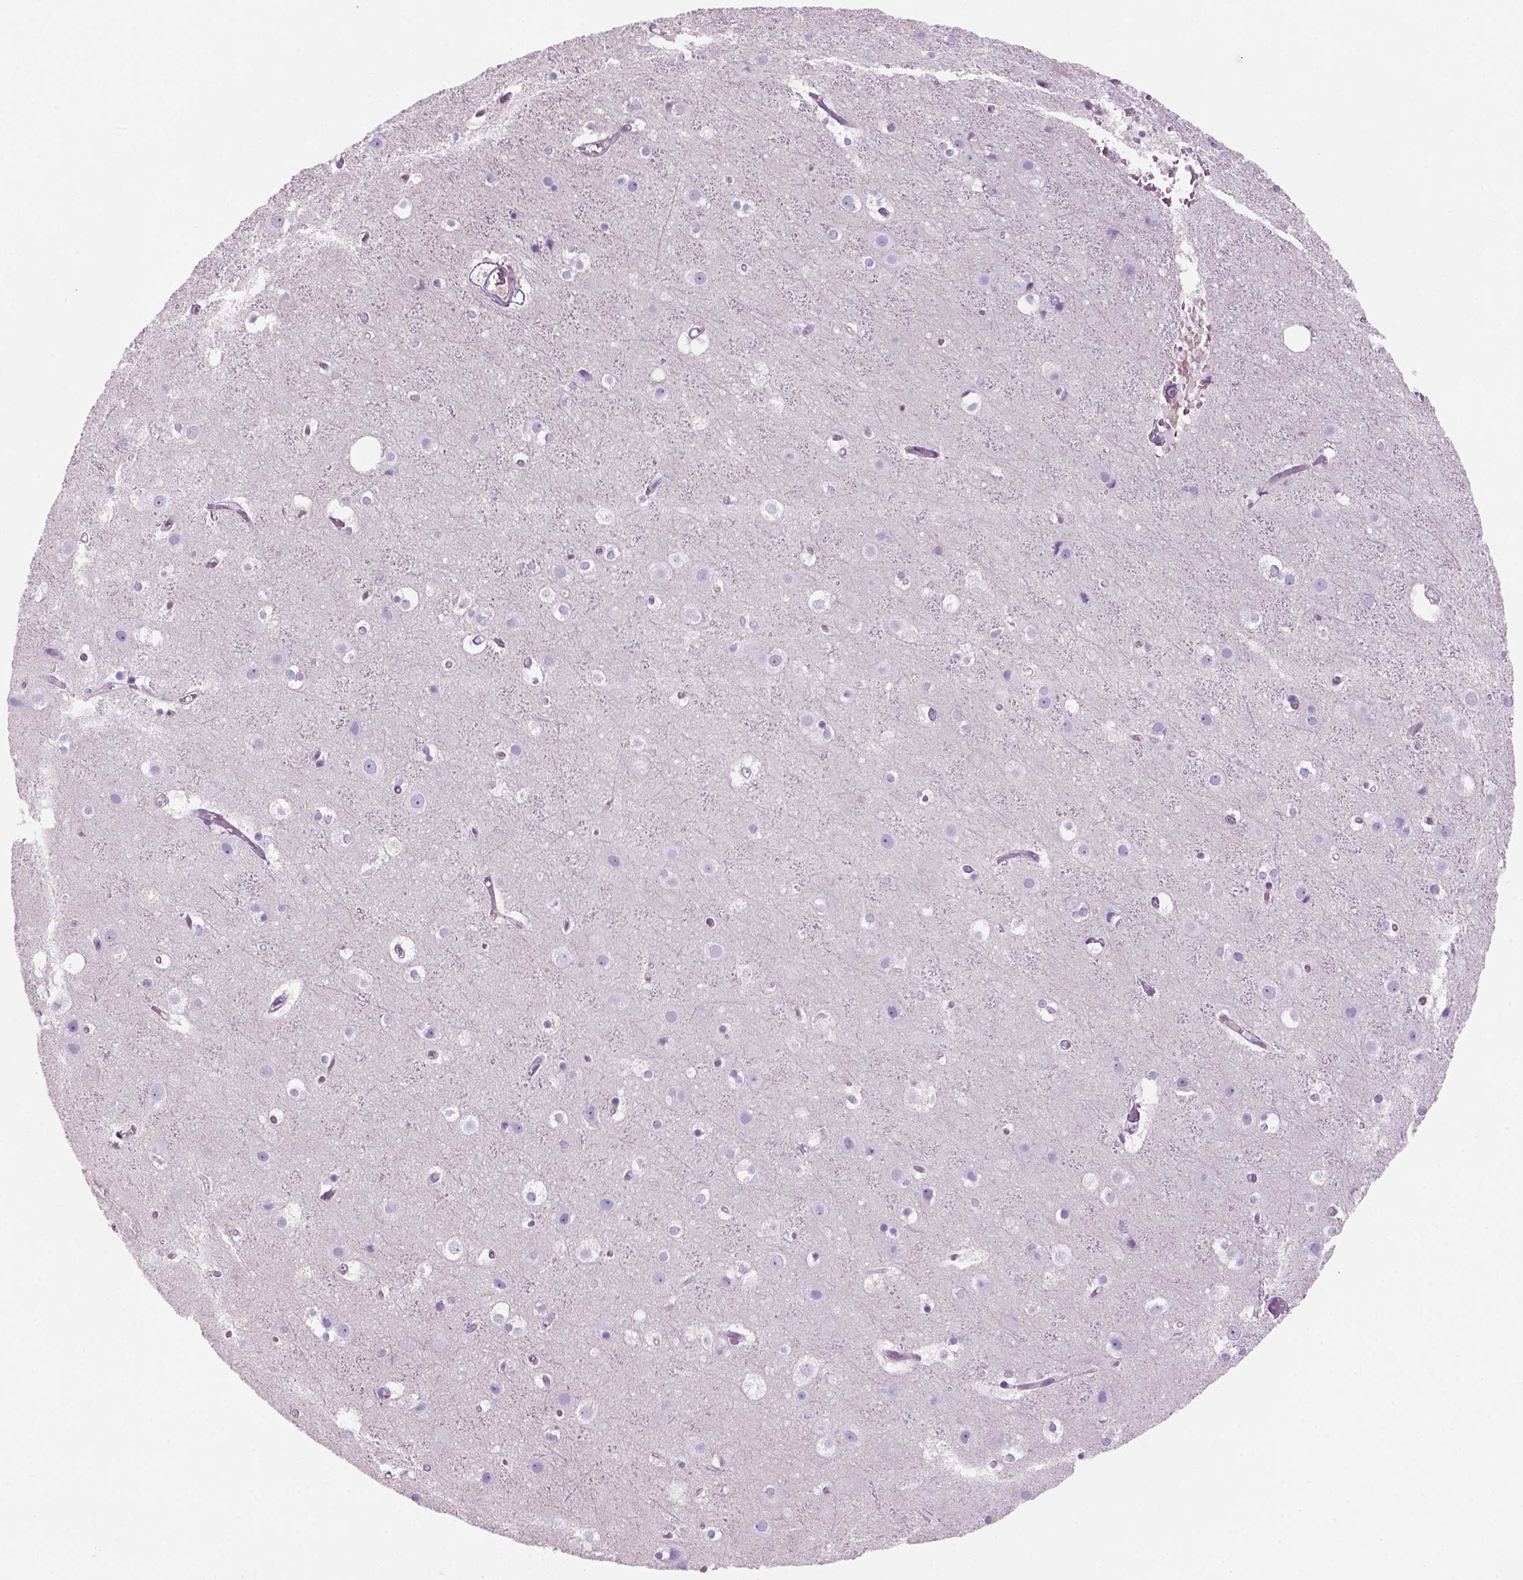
{"staining": {"intensity": "negative", "quantity": "none", "location": "none"}, "tissue": "cerebral cortex", "cell_type": "Endothelial cells", "image_type": "normal", "snomed": [{"axis": "morphology", "description": "Normal tissue, NOS"}, {"axis": "topography", "description": "Cerebral cortex"}], "caption": "Immunohistochemistry (IHC) photomicrograph of normal human cerebral cortex stained for a protein (brown), which exhibits no expression in endothelial cells.", "gene": "CD84", "patient": {"sex": "female", "age": 52}}